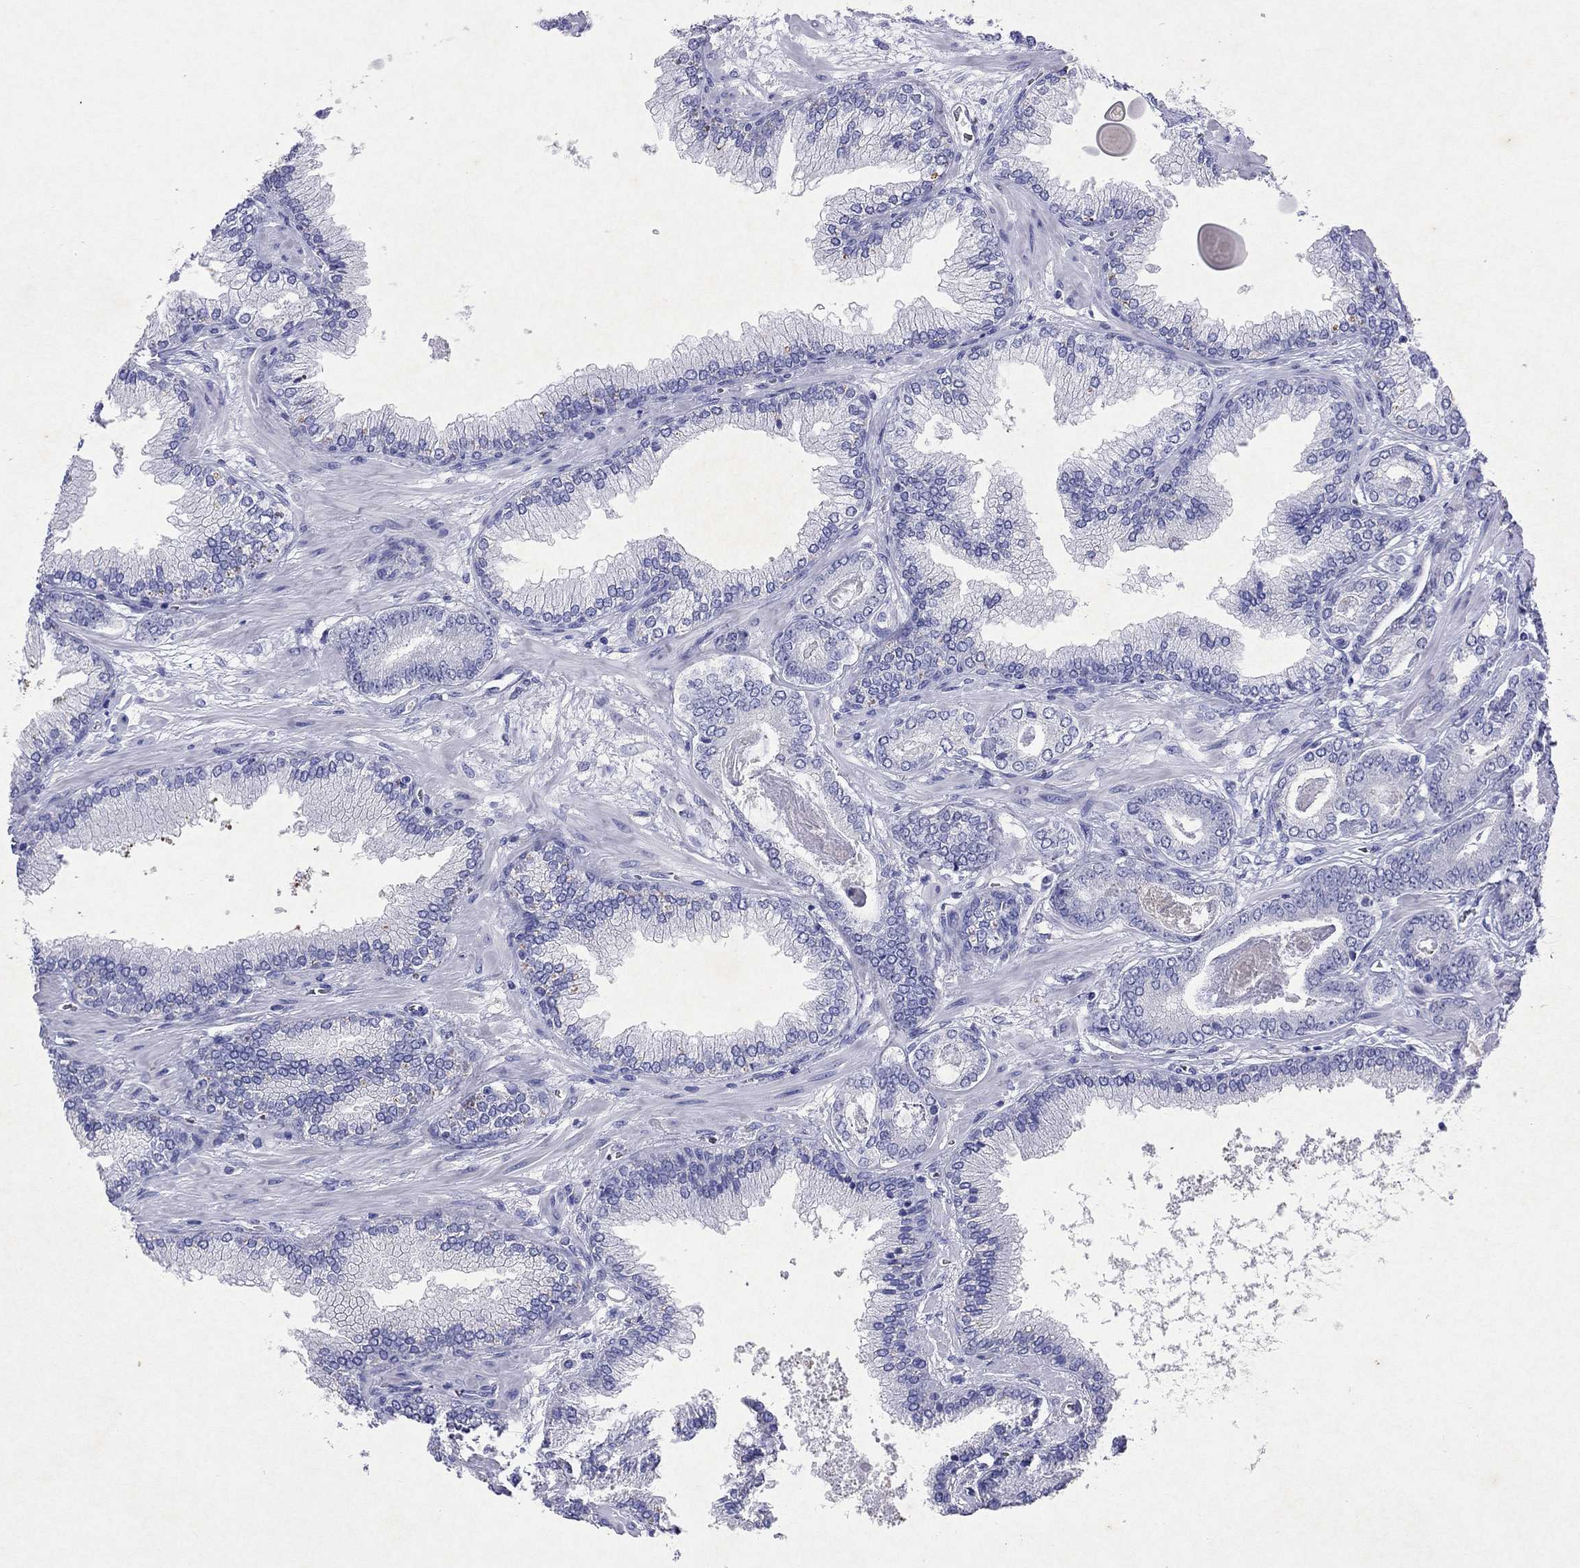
{"staining": {"intensity": "negative", "quantity": "none", "location": "none"}, "tissue": "prostate cancer", "cell_type": "Tumor cells", "image_type": "cancer", "snomed": [{"axis": "morphology", "description": "Adenocarcinoma, Low grade"}, {"axis": "topography", "description": "Prostate"}], "caption": "The histopathology image exhibits no significant positivity in tumor cells of low-grade adenocarcinoma (prostate).", "gene": "ARMC12", "patient": {"sex": "male", "age": 69}}